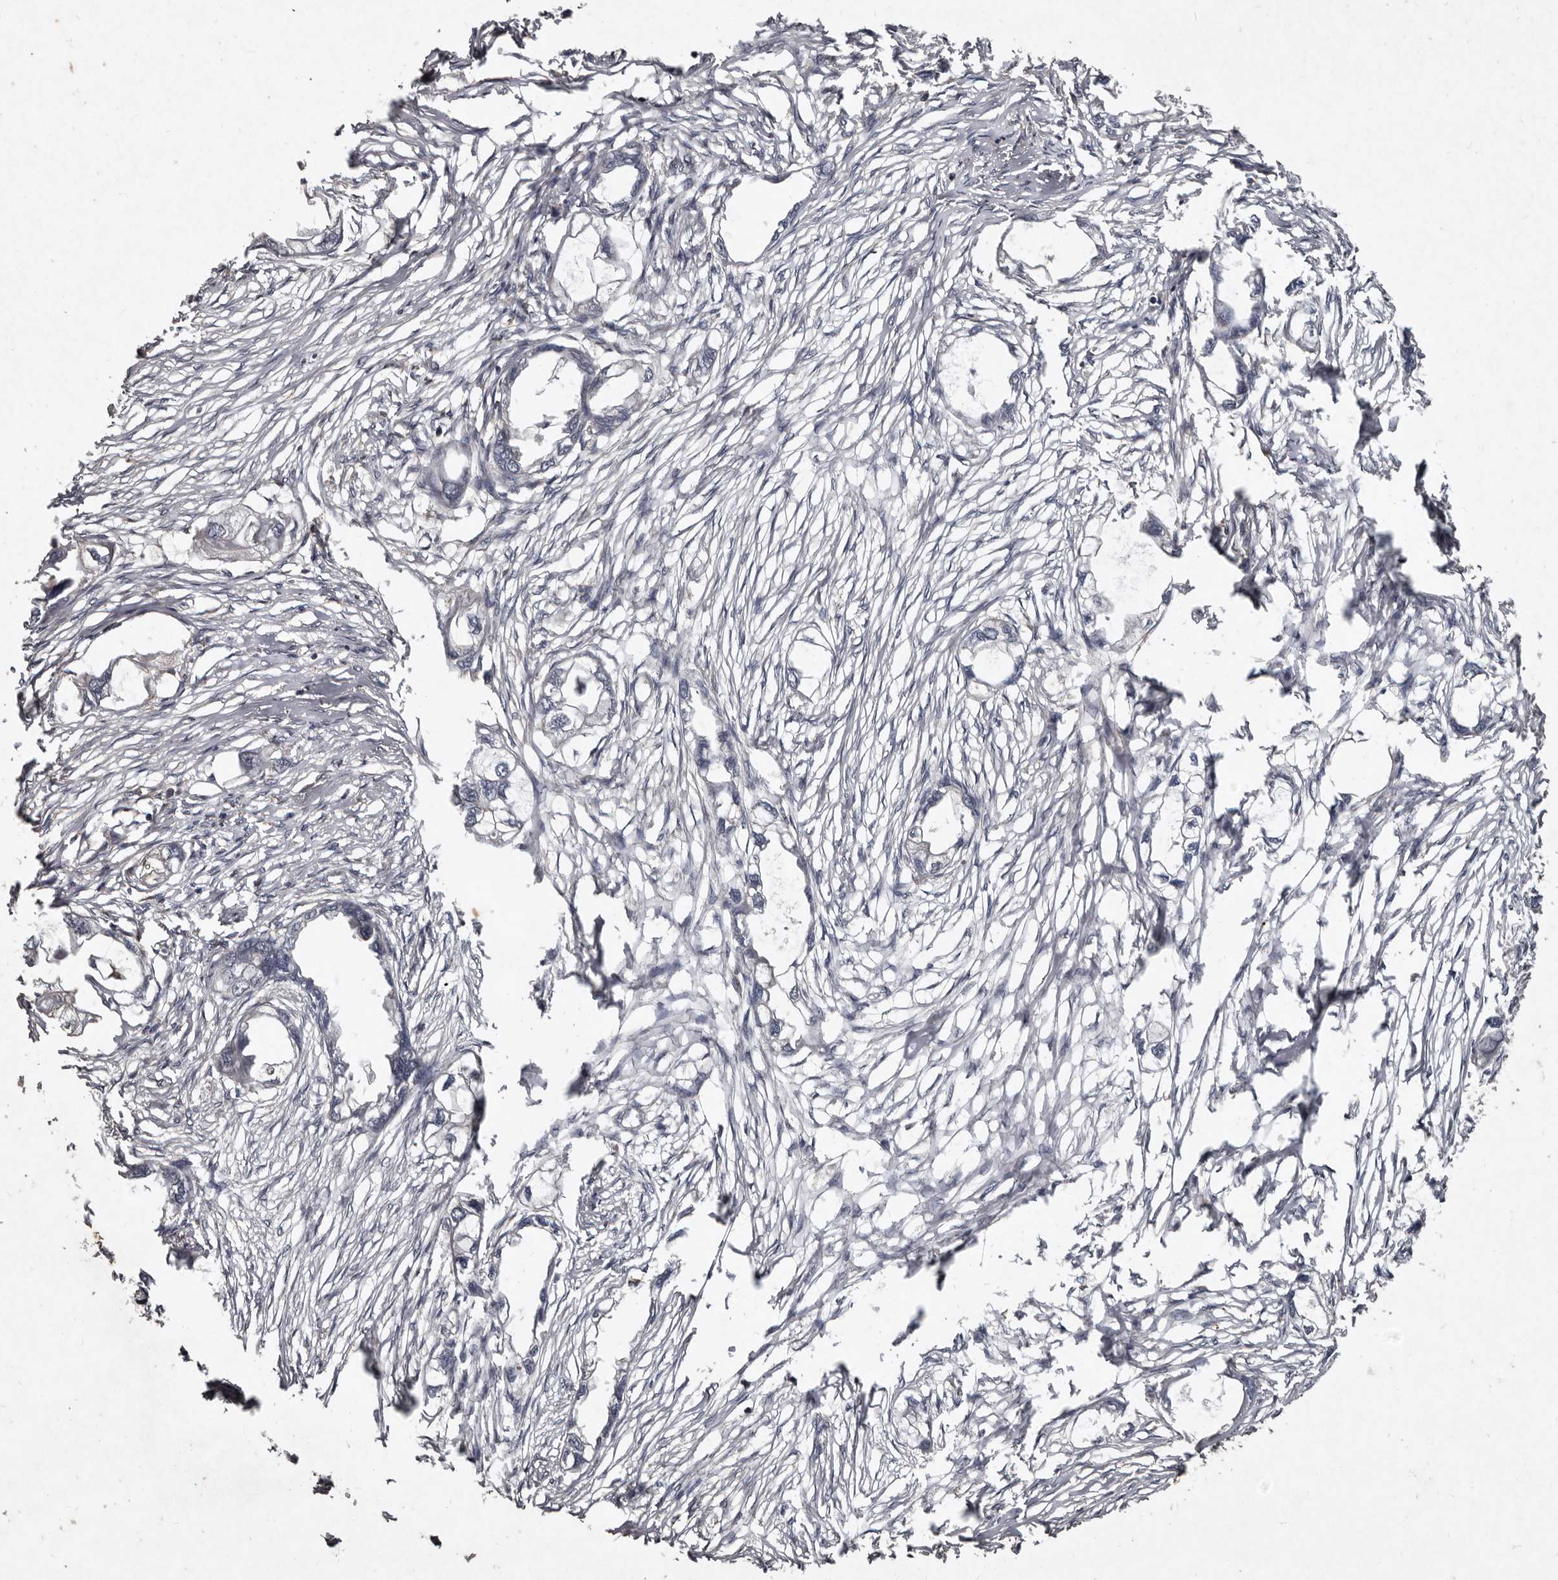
{"staining": {"intensity": "negative", "quantity": "none", "location": "none"}, "tissue": "endometrial cancer", "cell_type": "Tumor cells", "image_type": "cancer", "snomed": [{"axis": "morphology", "description": "Adenocarcinoma, NOS"}, {"axis": "morphology", "description": "Adenocarcinoma, metastatic, NOS"}, {"axis": "topography", "description": "Adipose tissue"}, {"axis": "topography", "description": "Endometrium"}], "caption": "Tumor cells show no significant protein expression in endometrial cancer.", "gene": "GREB1", "patient": {"sex": "female", "age": 67}}